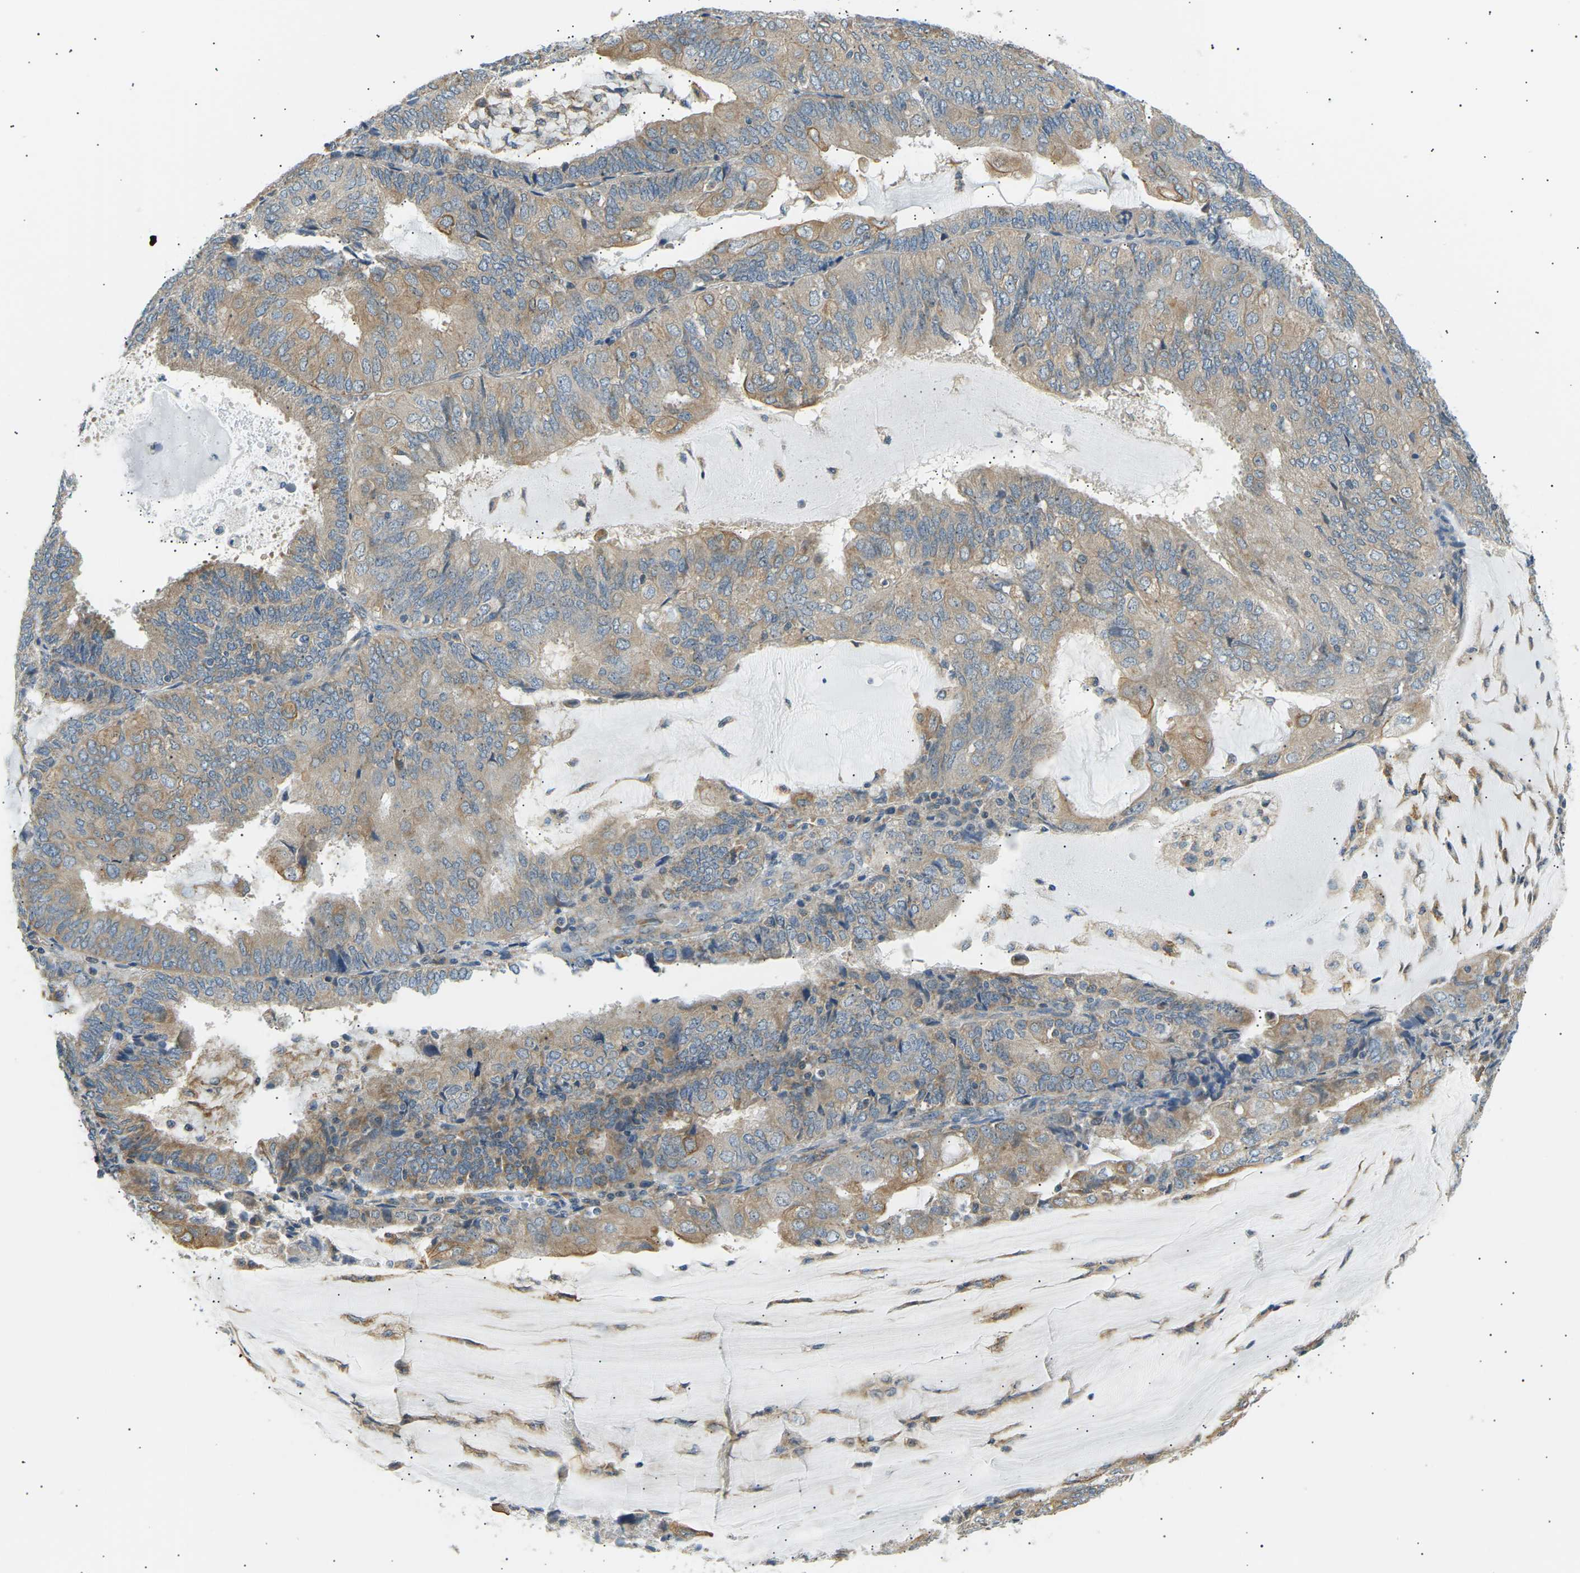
{"staining": {"intensity": "moderate", "quantity": ">75%", "location": "cytoplasmic/membranous"}, "tissue": "endometrial cancer", "cell_type": "Tumor cells", "image_type": "cancer", "snomed": [{"axis": "morphology", "description": "Adenocarcinoma, NOS"}, {"axis": "topography", "description": "Endometrium"}], "caption": "IHC photomicrograph of neoplastic tissue: human adenocarcinoma (endometrial) stained using immunohistochemistry (IHC) displays medium levels of moderate protein expression localized specifically in the cytoplasmic/membranous of tumor cells, appearing as a cytoplasmic/membranous brown color.", "gene": "TBC1D8", "patient": {"sex": "female", "age": 81}}